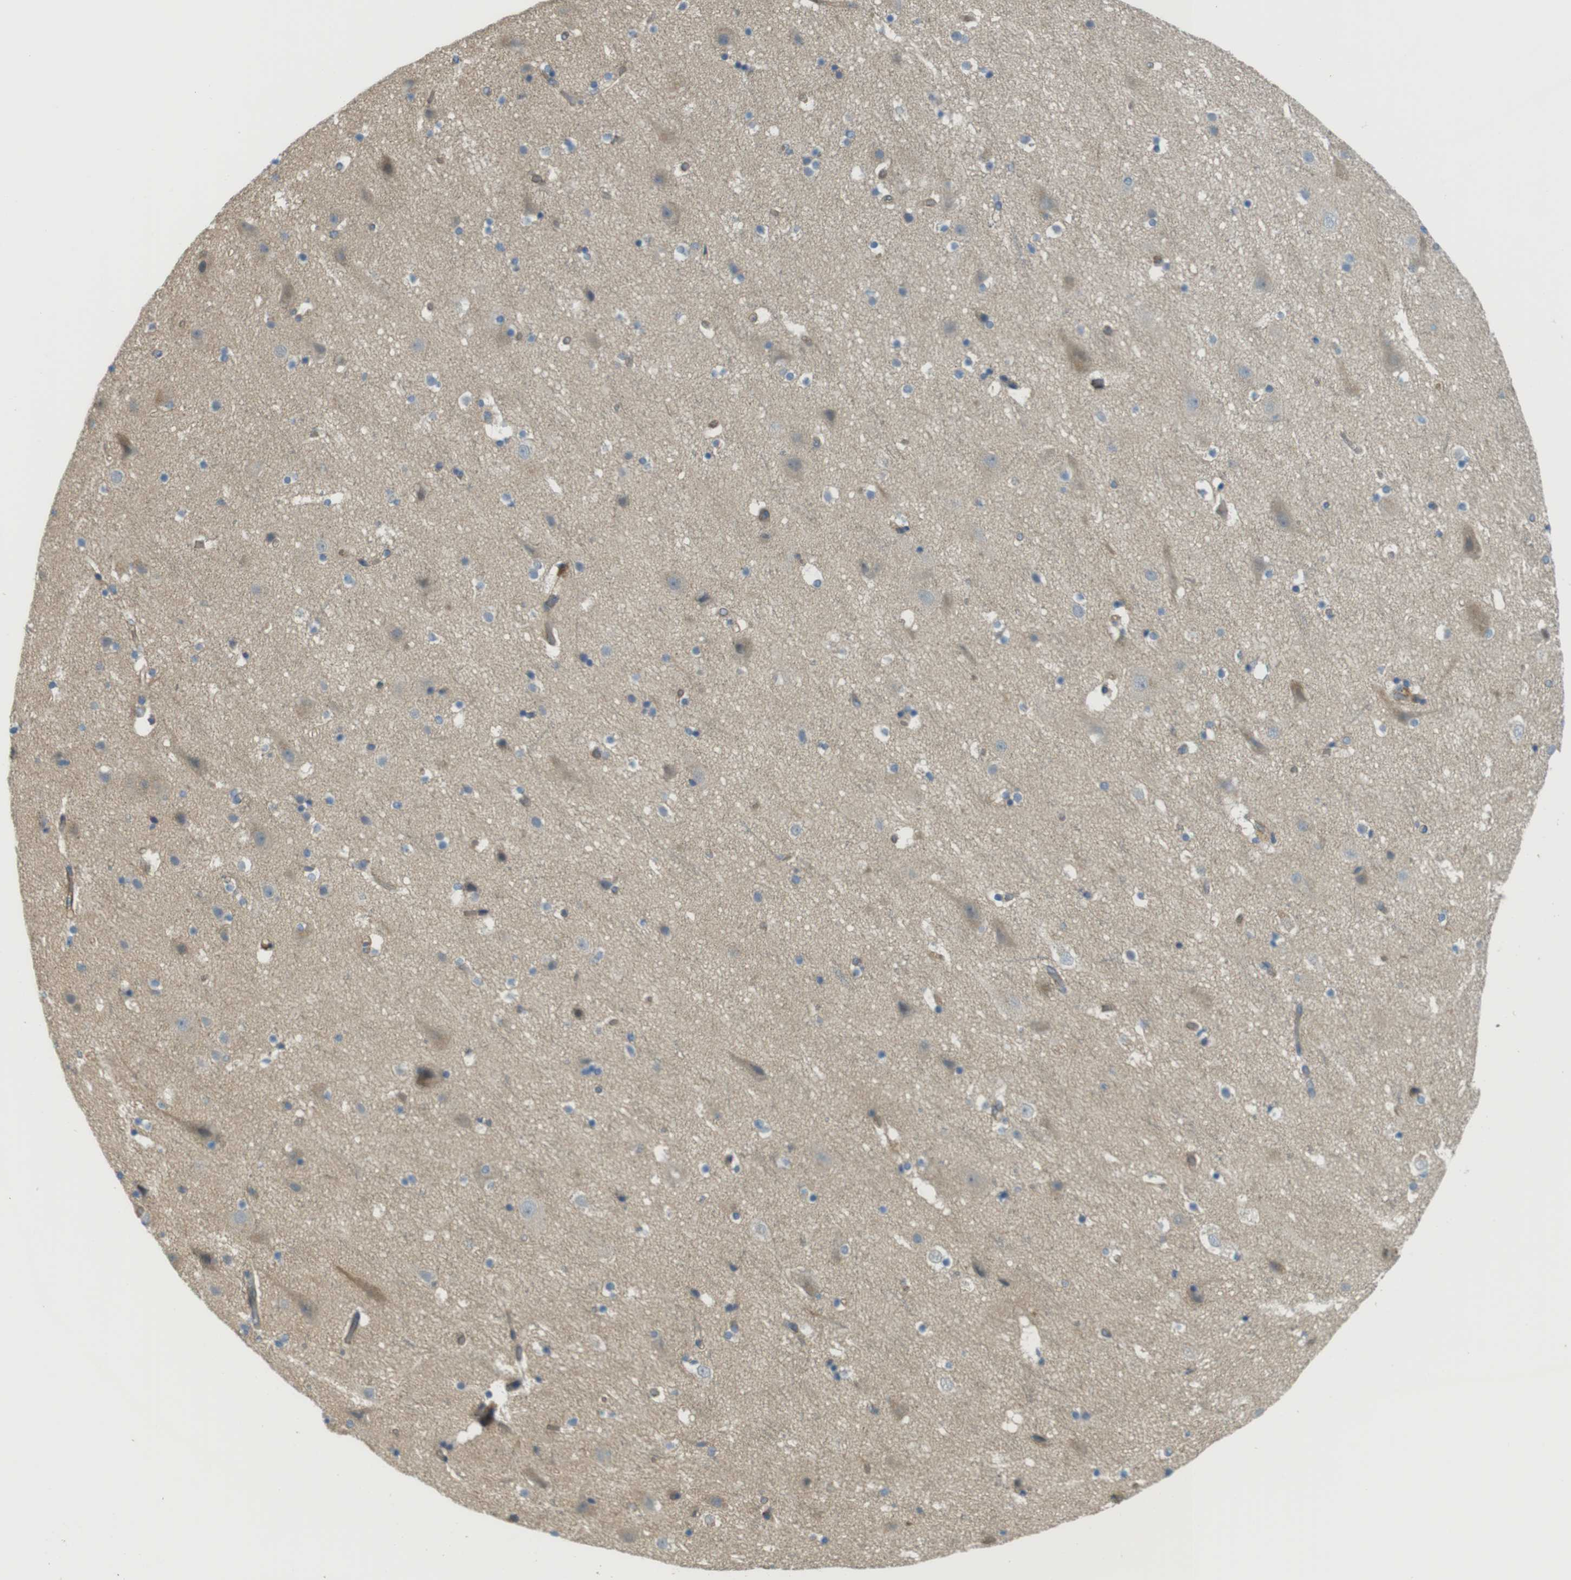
{"staining": {"intensity": "moderate", "quantity": "25%-75%", "location": "cytoplasmic/membranous"}, "tissue": "cerebral cortex", "cell_type": "Endothelial cells", "image_type": "normal", "snomed": [{"axis": "morphology", "description": "Normal tissue, NOS"}, {"axis": "topography", "description": "Cerebral cortex"}], "caption": "Cerebral cortex was stained to show a protein in brown. There is medium levels of moderate cytoplasmic/membranous staining in about 25%-75% of endothelial cells. (brown staining indicates protein expression, while blue staining denotes nuclei).", "gene": "ABHD15", "patient": {"sex": "male", "age": 45}}